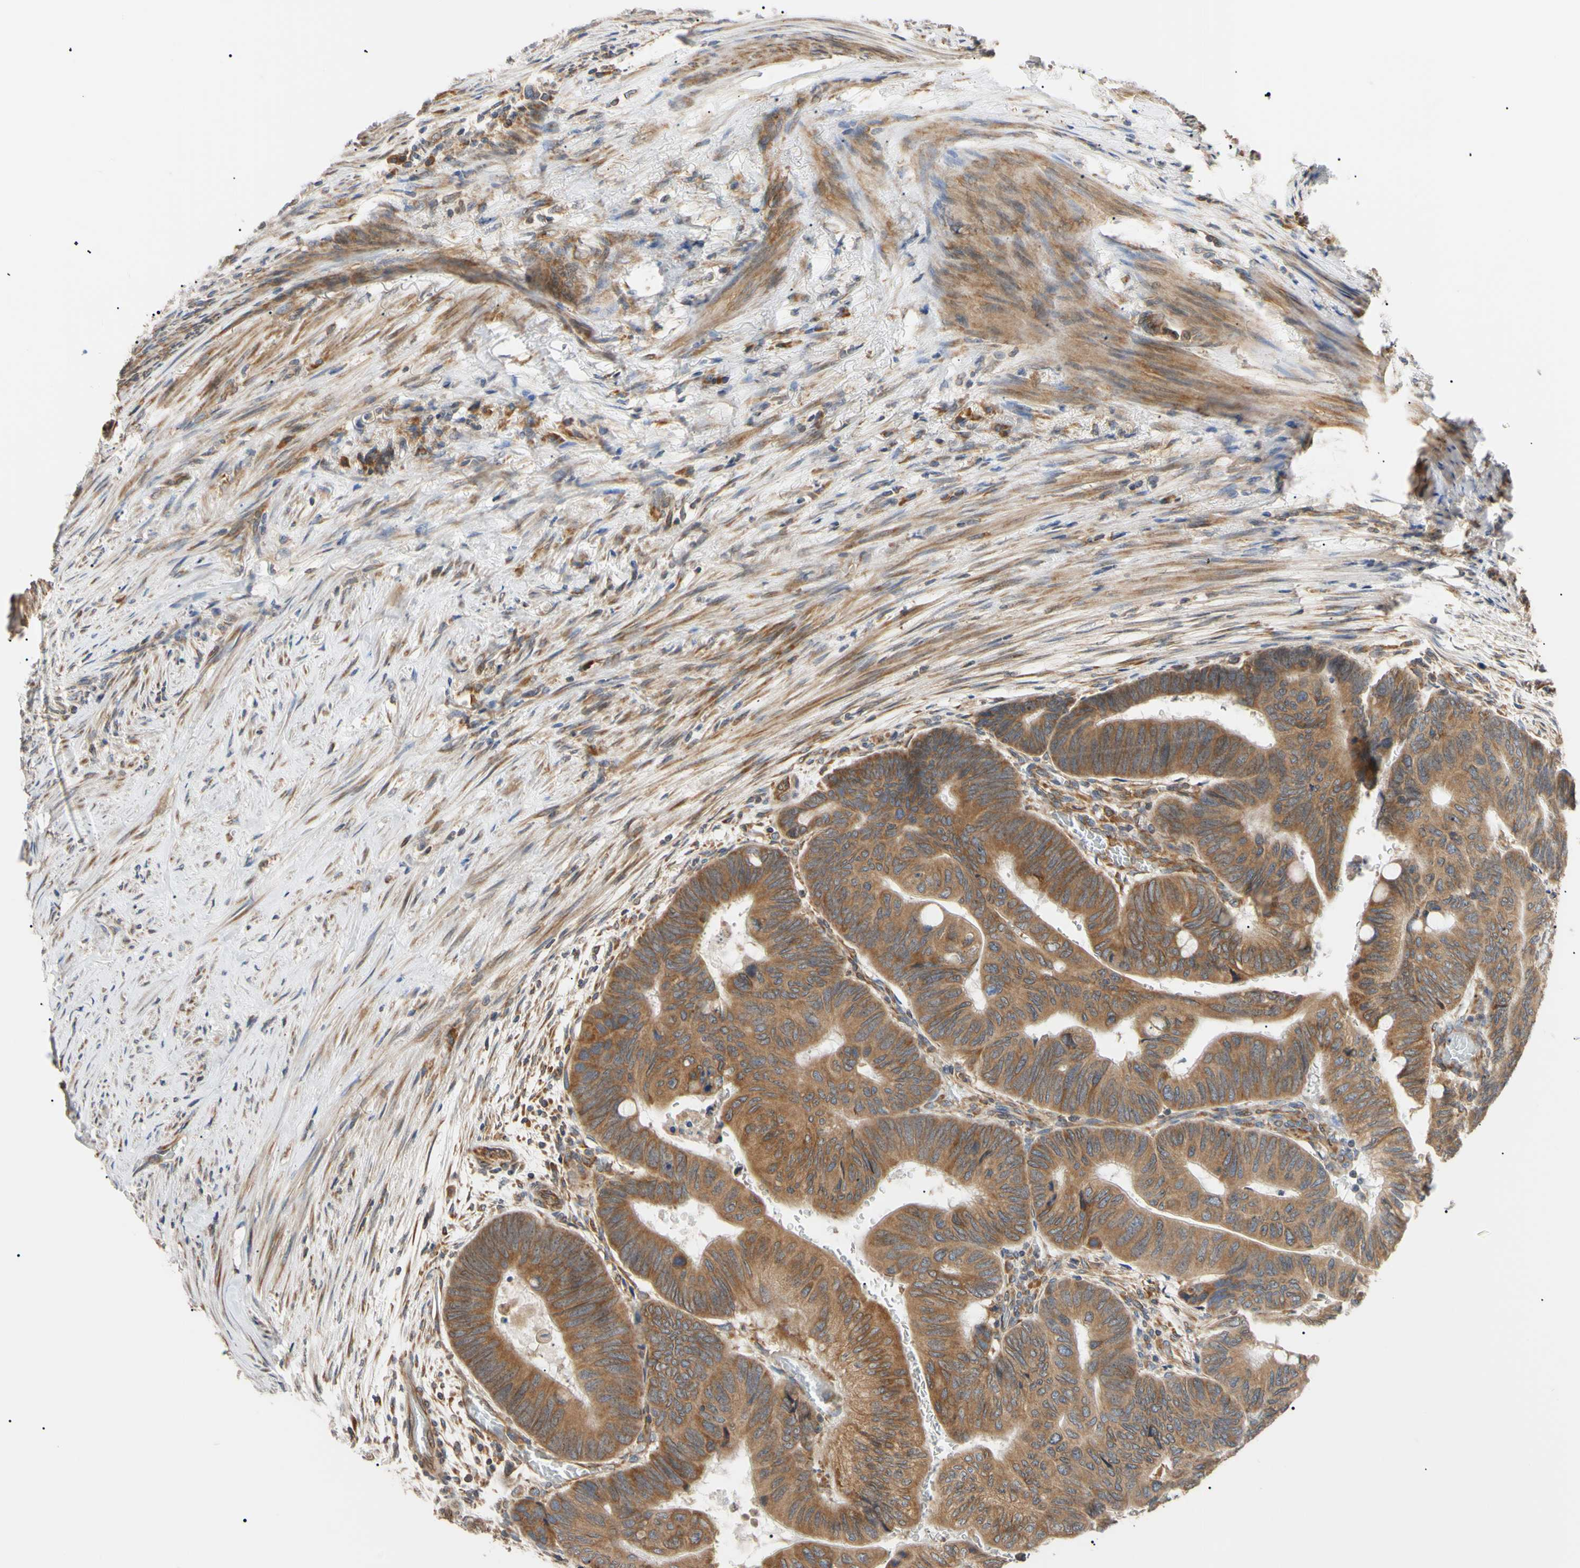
{"staining": {"intensity": "moderate", "quantity": ">75%", "location": "cytoplasmic/membranous"}, "tissue": "colorectal cancer", "cell_type": "Tumor cells", "image_type": "cancer", "snomed": [{"axis": "morphology", "description": "Normal tissue, NOS"}, {"axis": "morphology", "description": "Adenocarcinoma, NOS"}, {"axis": "topography", "description": "Rectum"}, {"axis": "topography", "description": "Peripheral nerve tissue"}], "caption": "Immunohistochemistry (IHC) of human colorectal adenocarcinoma displays medium levels of moderate cytoplasmic/membranous staining in approximately >75% of tumor cells.", "gene": "VAPA", "patient": {"sex": "male", "age": 92}}